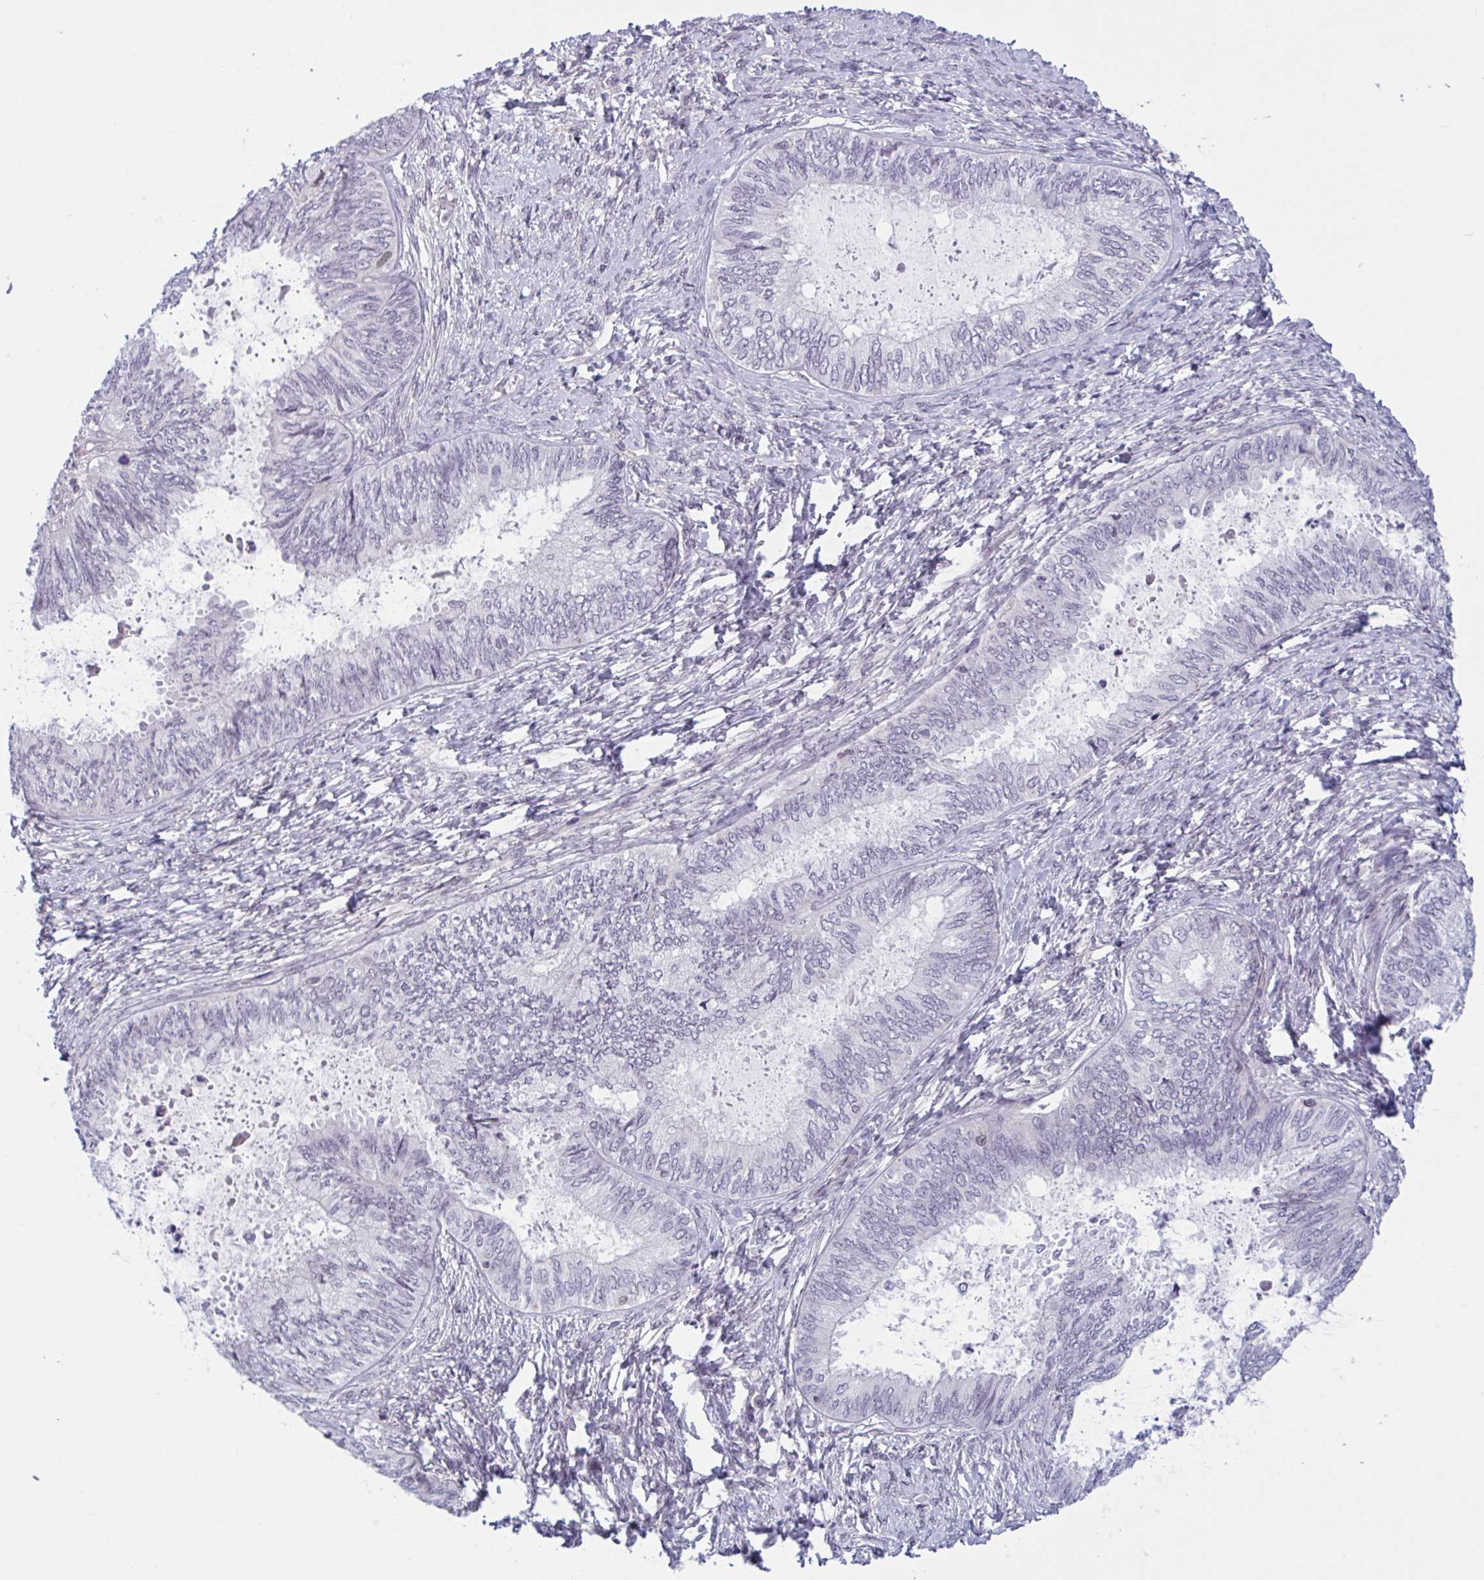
{"staining": {"intensity": "negative", "quantity": "none", "location": "none"}, "tissue": "ovarian cancer", "cell_type": "Tumor cells", "image_type": "cancer", "snomed": [{"axis": "morphology", "description": "Carcinoma, endometroid"}, {"axis": "topography", "description": "Ovary"}], "caption": "Immunohistochemical staining of human endometroid carcinoma (ovarian) exhibits no significant positivity in tumor cells.", "gene": "TTC7B", "patient": {"sex": "female", "age": 70}}